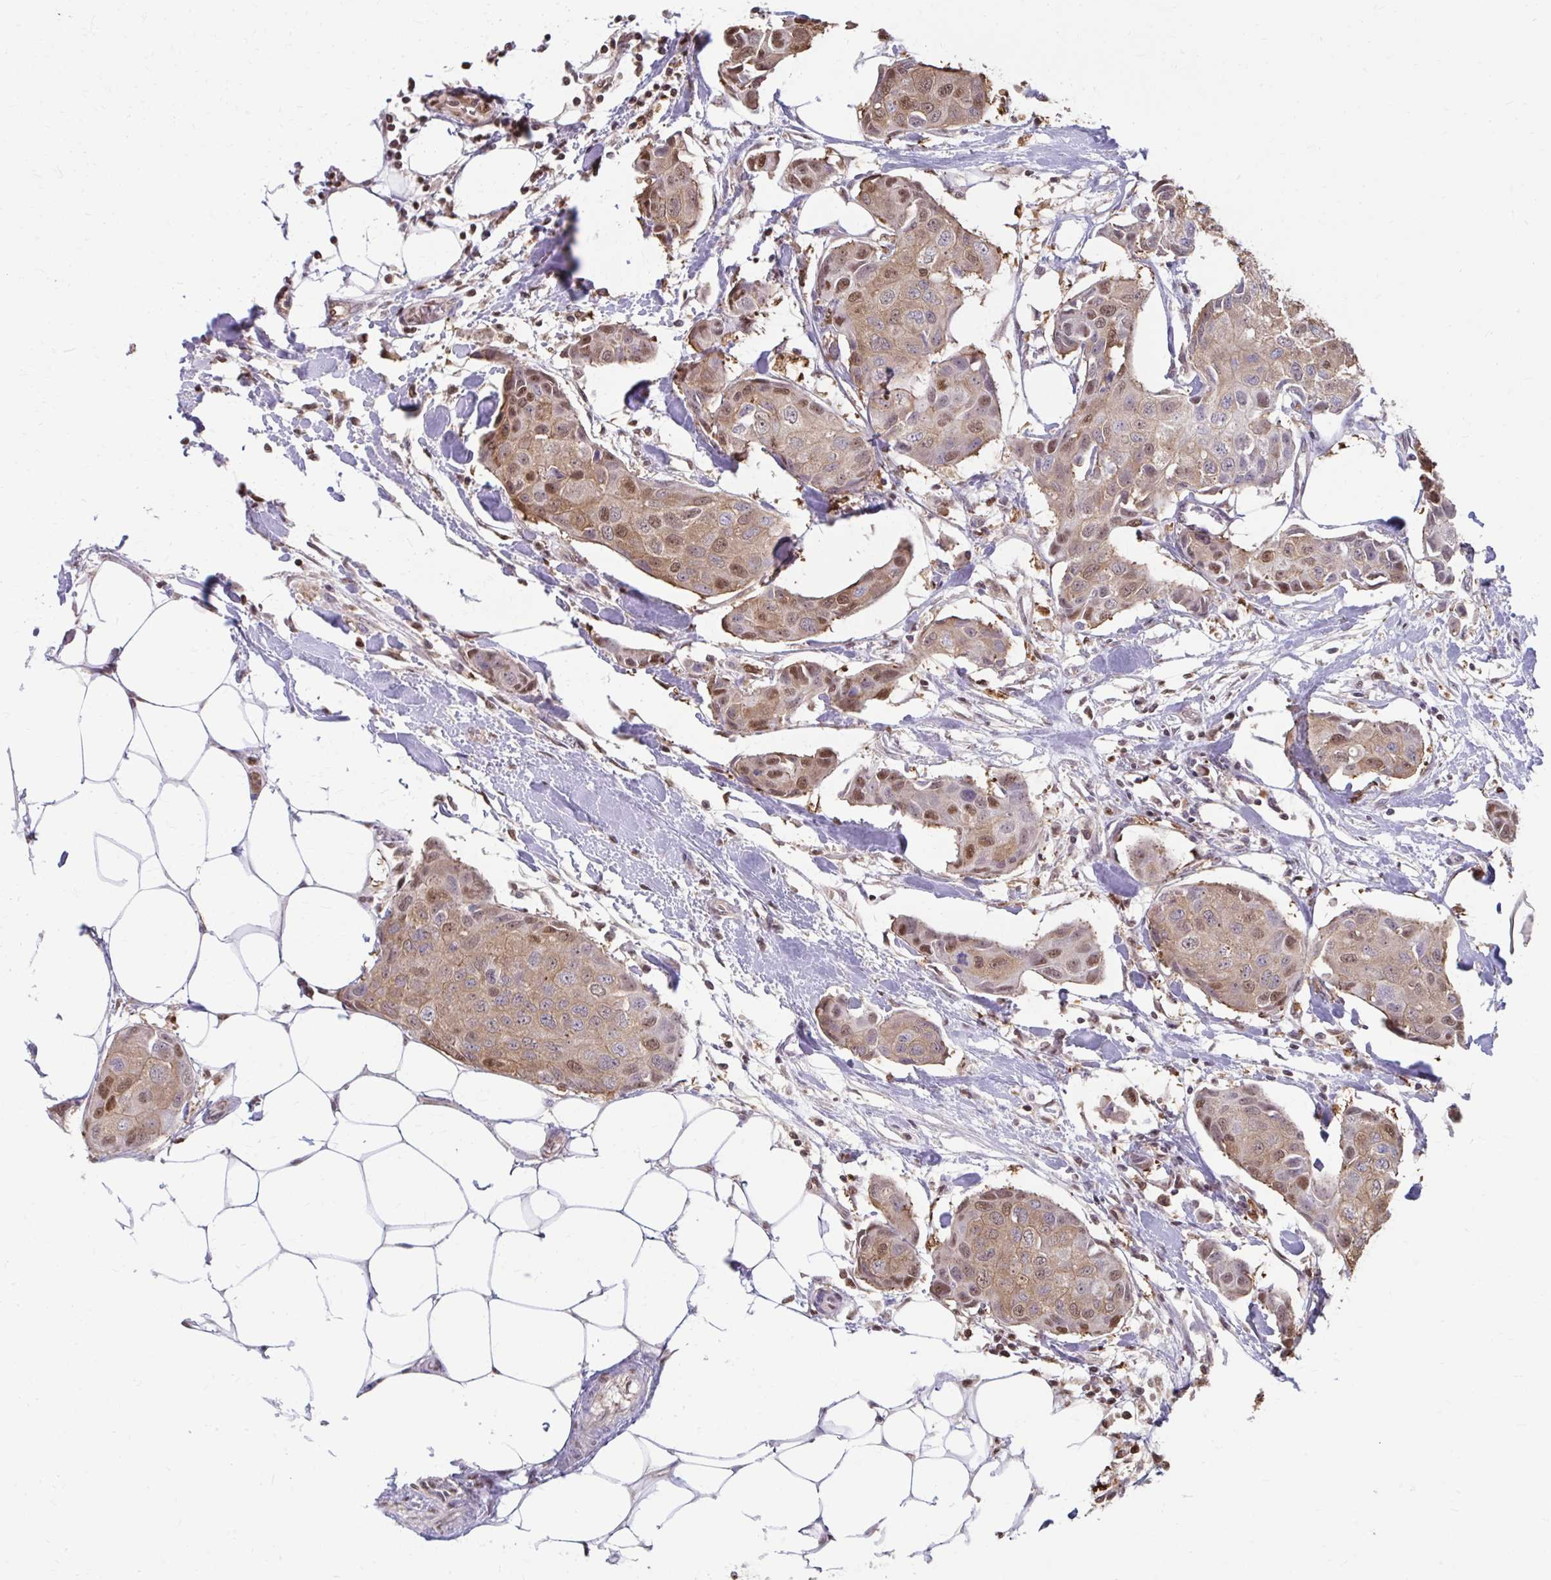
{"staining": {"intensity": "moderate", "quantity": ">75%", "location": "cytoplasmic/membranous,nuclear"}, "tissue": "breast cancer", "cell_type": "Tumor cells", "image_type": "cancer", "snomed": [{"axis": "morphology", "description": "Duct carcinoma"}, {"axis": "topography", "description": "Breast"}, {"axis": "topography", "description": "Lymph node"}], "caption": "Intraductal carcinoma (breast) was stained to show a protein in brown. There is medium levels of moderate cytoplasmic/membranous and nuclear expression in about >75% of tumor cells. (Brightfield microscopy of DAB IHC at high magnification).", "gene": "ING4", "patient": {"sex": "female", "age": 80}}